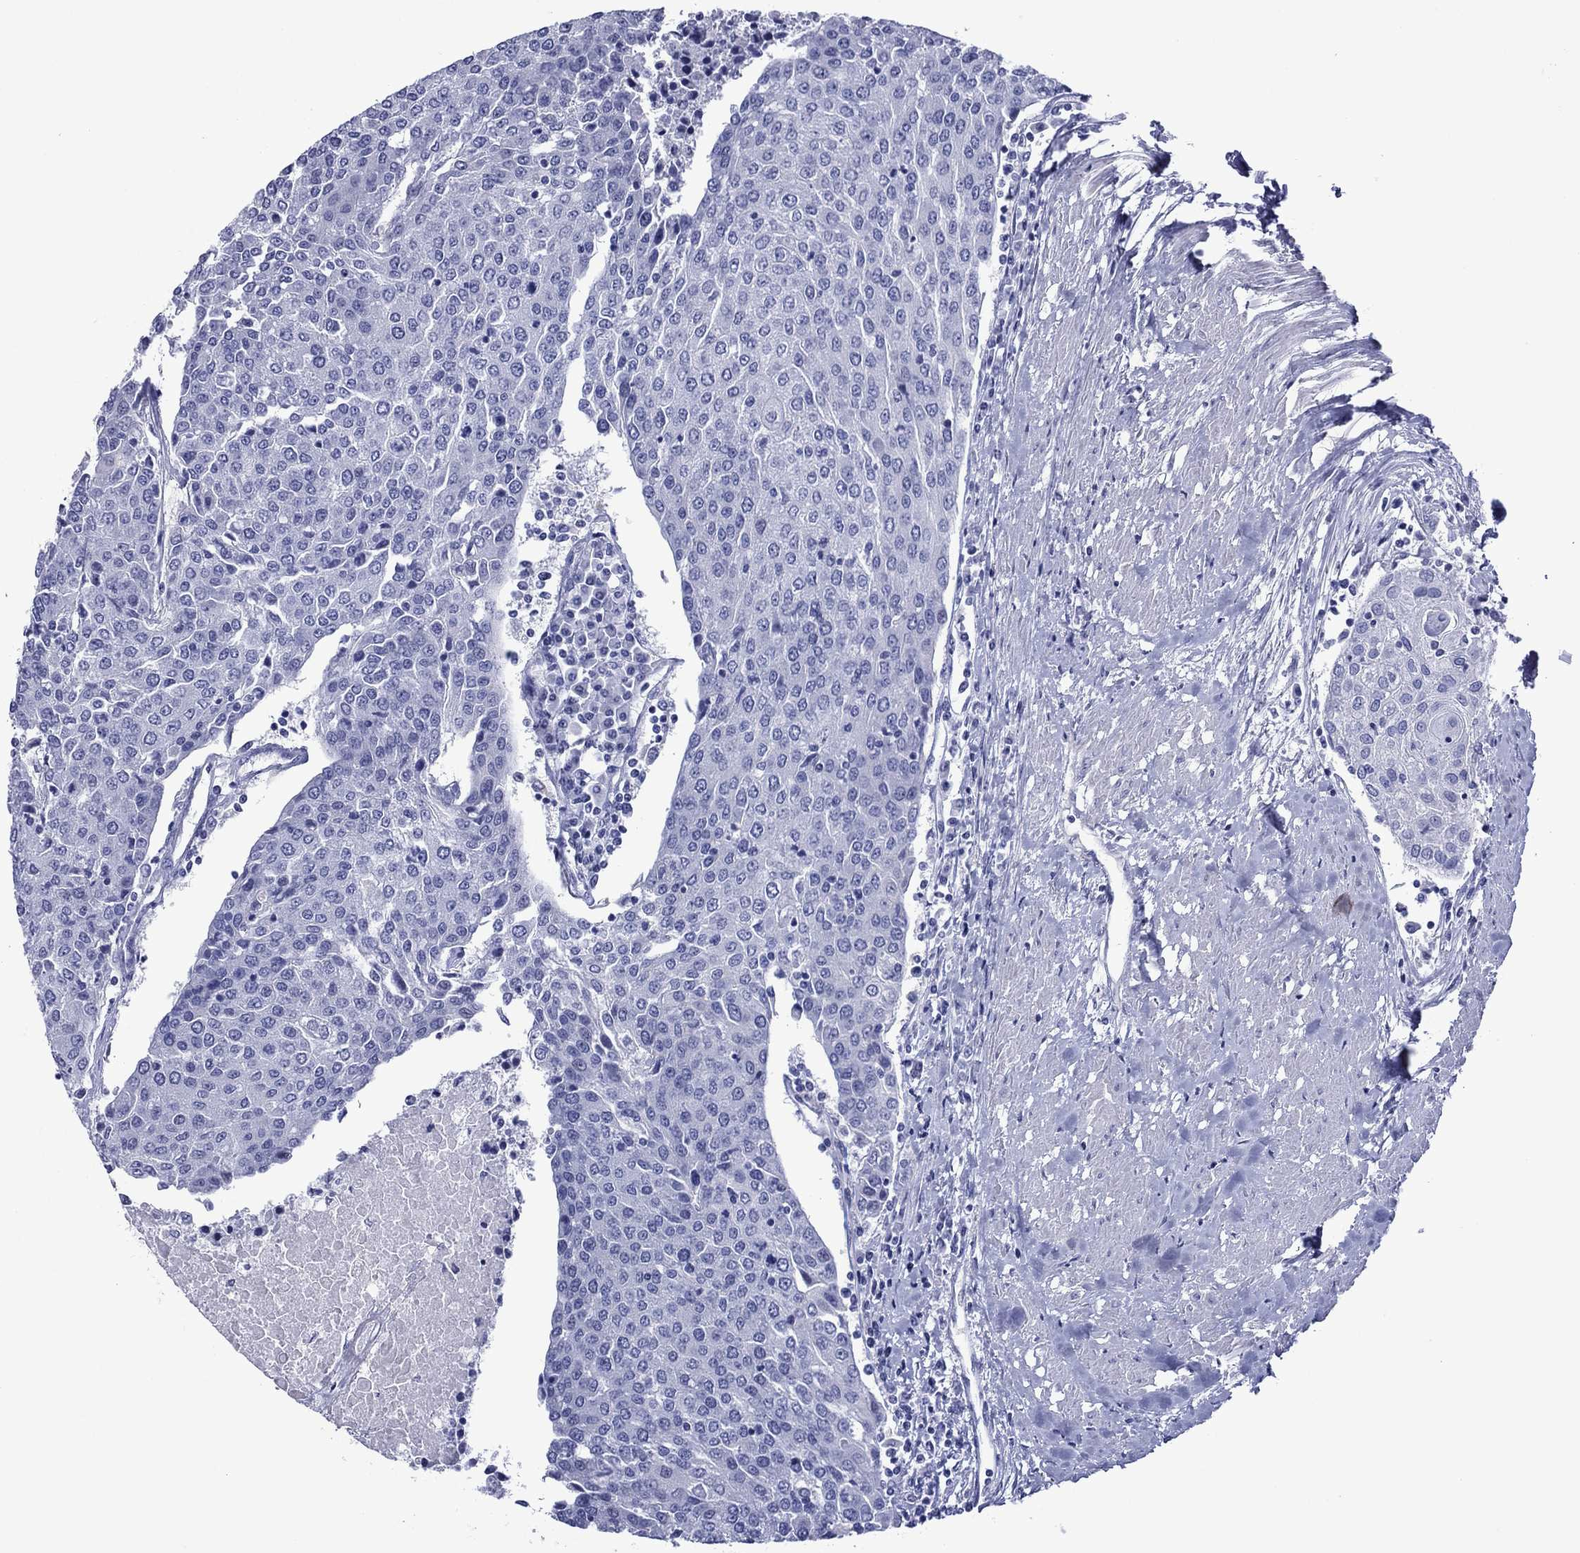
{"staining": {"intensity": "negative", "quantity": "none", "location": "none"}, "tissue": "urothelial cancer", "cell_type": "Tumor cells", "image_type": "cancer", "snomed": [{"axis": "morphology", "description": "Urothelial carcinoma, High grade"}, {"axis": "topography", "description": "Urinary bladder"}], "caption": "The histopathology image shows no significant staining in tumor cells of urothelial carcinoma (high-grade). (DAB (3,3'-diaminobenzidine) immunohistochemistry with hematoxylin counter stain).", "gene": "PIWIL1", "patient": {"sex": "female", "age": 85}}